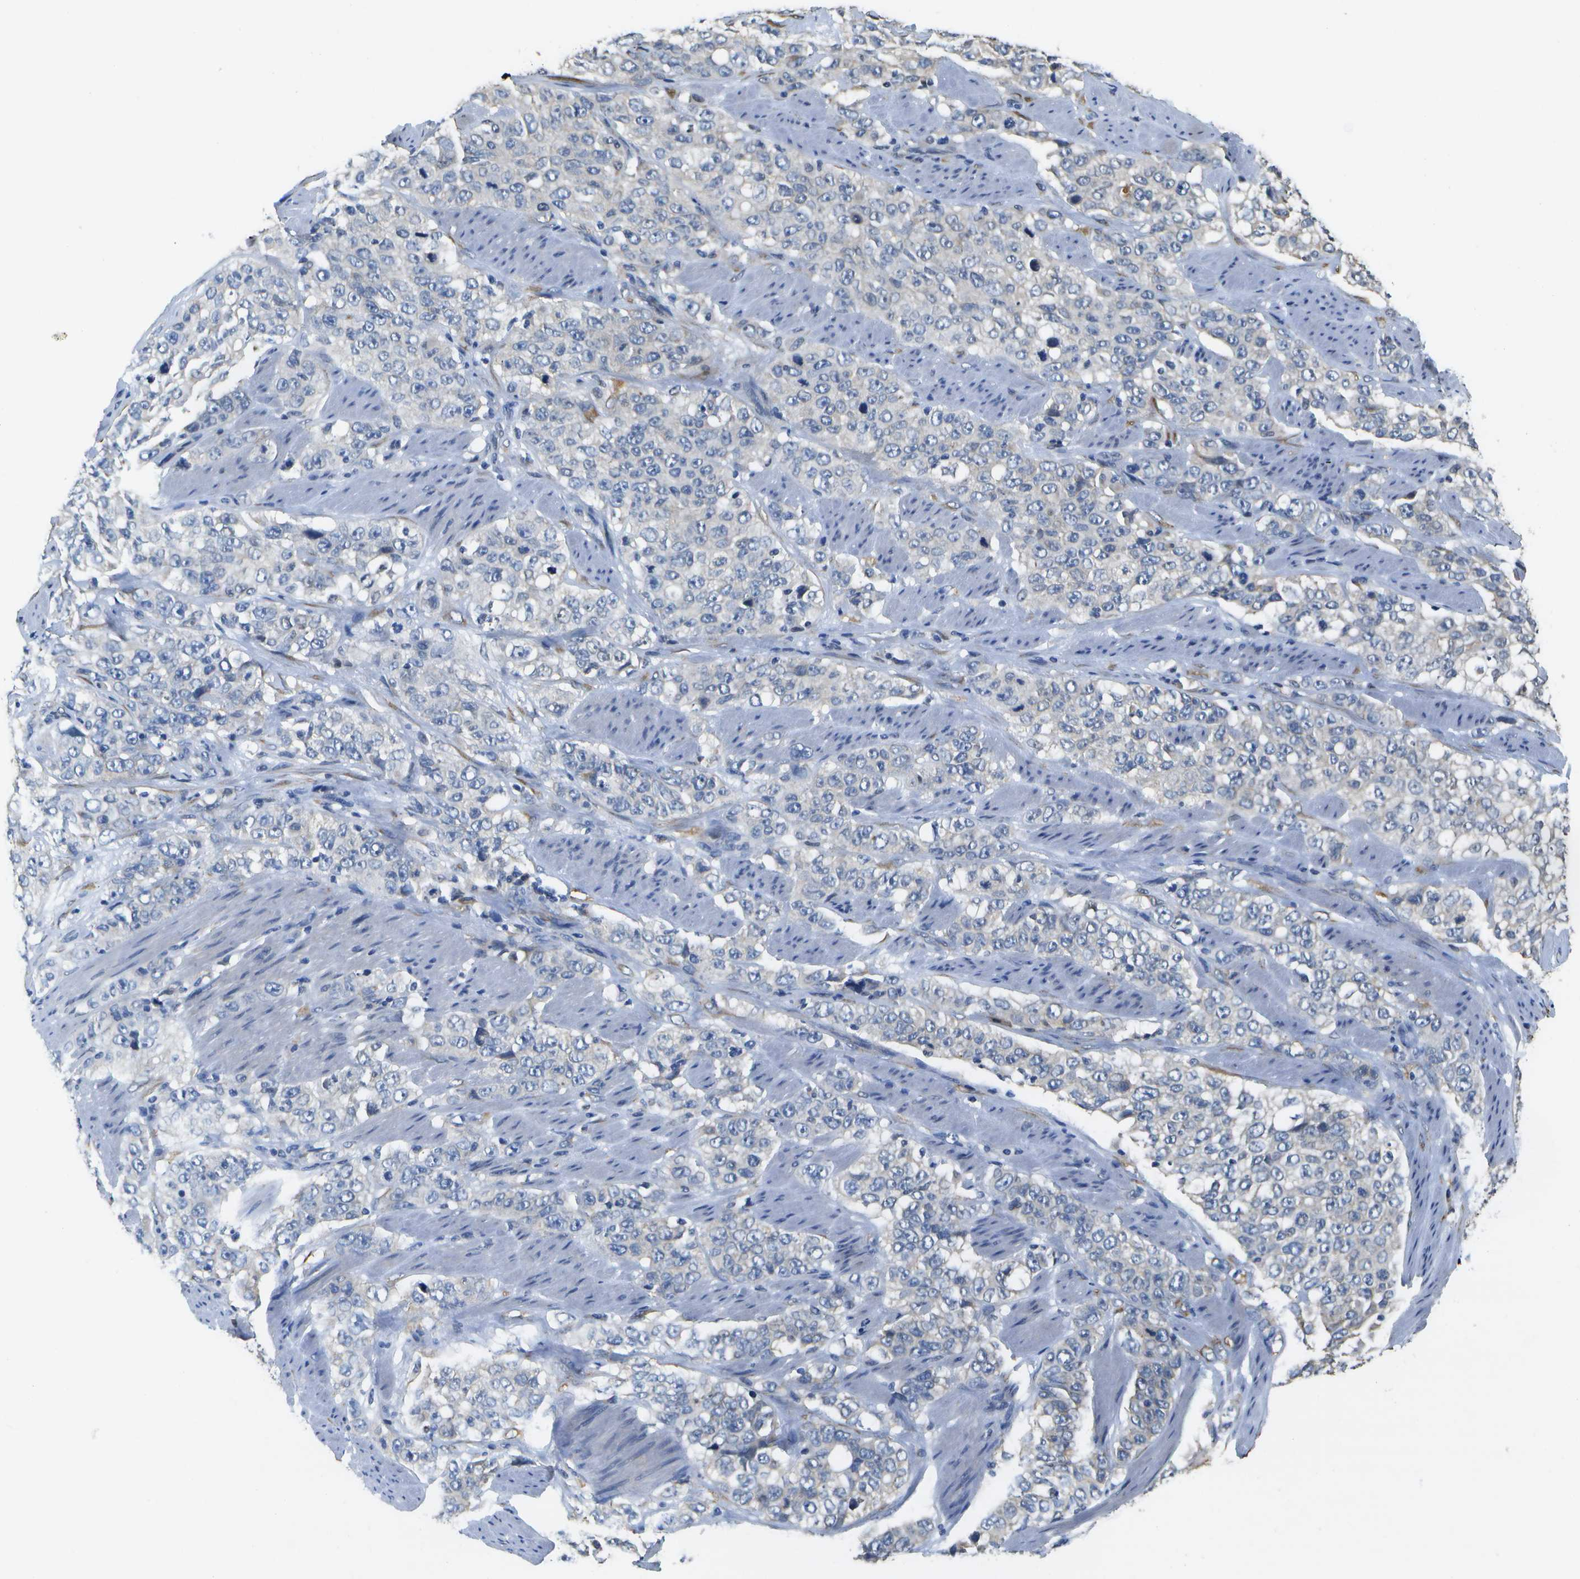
{"staining": {"intensity": "negative", "quantity": "none", "location": "none"}, "tissue": "stomach cancer", "cell_type": "Tumor cells", "image_type": "cancer", "snomed": [{"axis": "morphology", "description": "Adenocarcinoma, NOS"}, {"axis": "topography", "description": "Stomach"}], "caption": "Tumor cells are negative for protein expression in human stomach adenocarcinoma. The staining was performed using DAB (3,3'-diaminobenzidine) to visualize the protein expression in brown, while the nuclei were stained in blue with hematoxylin (Magnification: 20x).", "gene": "DSE", "patient": {"sex": "male", "age": 48}}